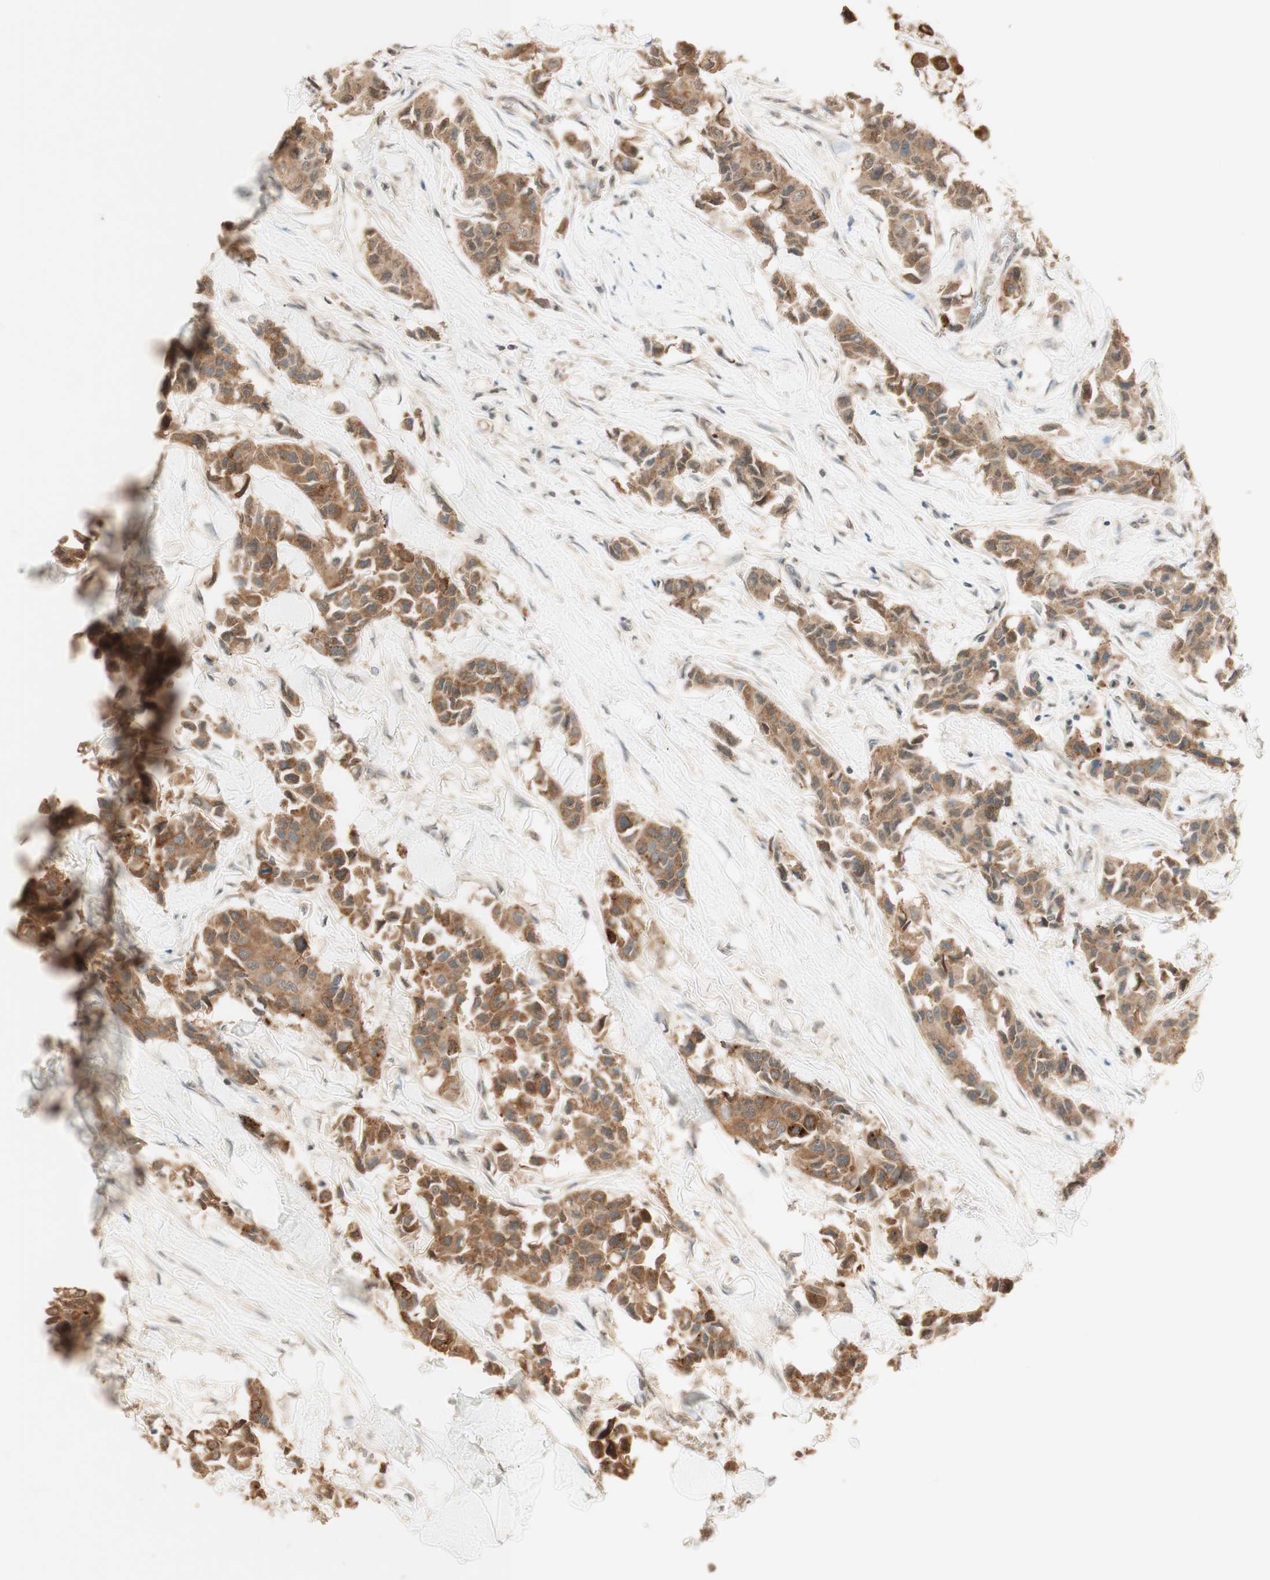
{"staining": {"intensity": "moderate", "quantity": ">75%", "location": "cytoplasmic/membranous"}, "tissue": "breast cancer", "cell_type": "Tumor cells", "image_type": "cancer", "snomed": [{"axis": "morphology", "description": "Duct carcinoma"}, {"axis": "topography", "description": "Breast"}], "caption": "The image exhibits staining of breast intraductal carcinoma, revealing moderate cytoplasmic/membranous protein staining (brown color) within tumor cells.", "gene": "SPINT2", "patient": {"sex": "female", "age": 80}}